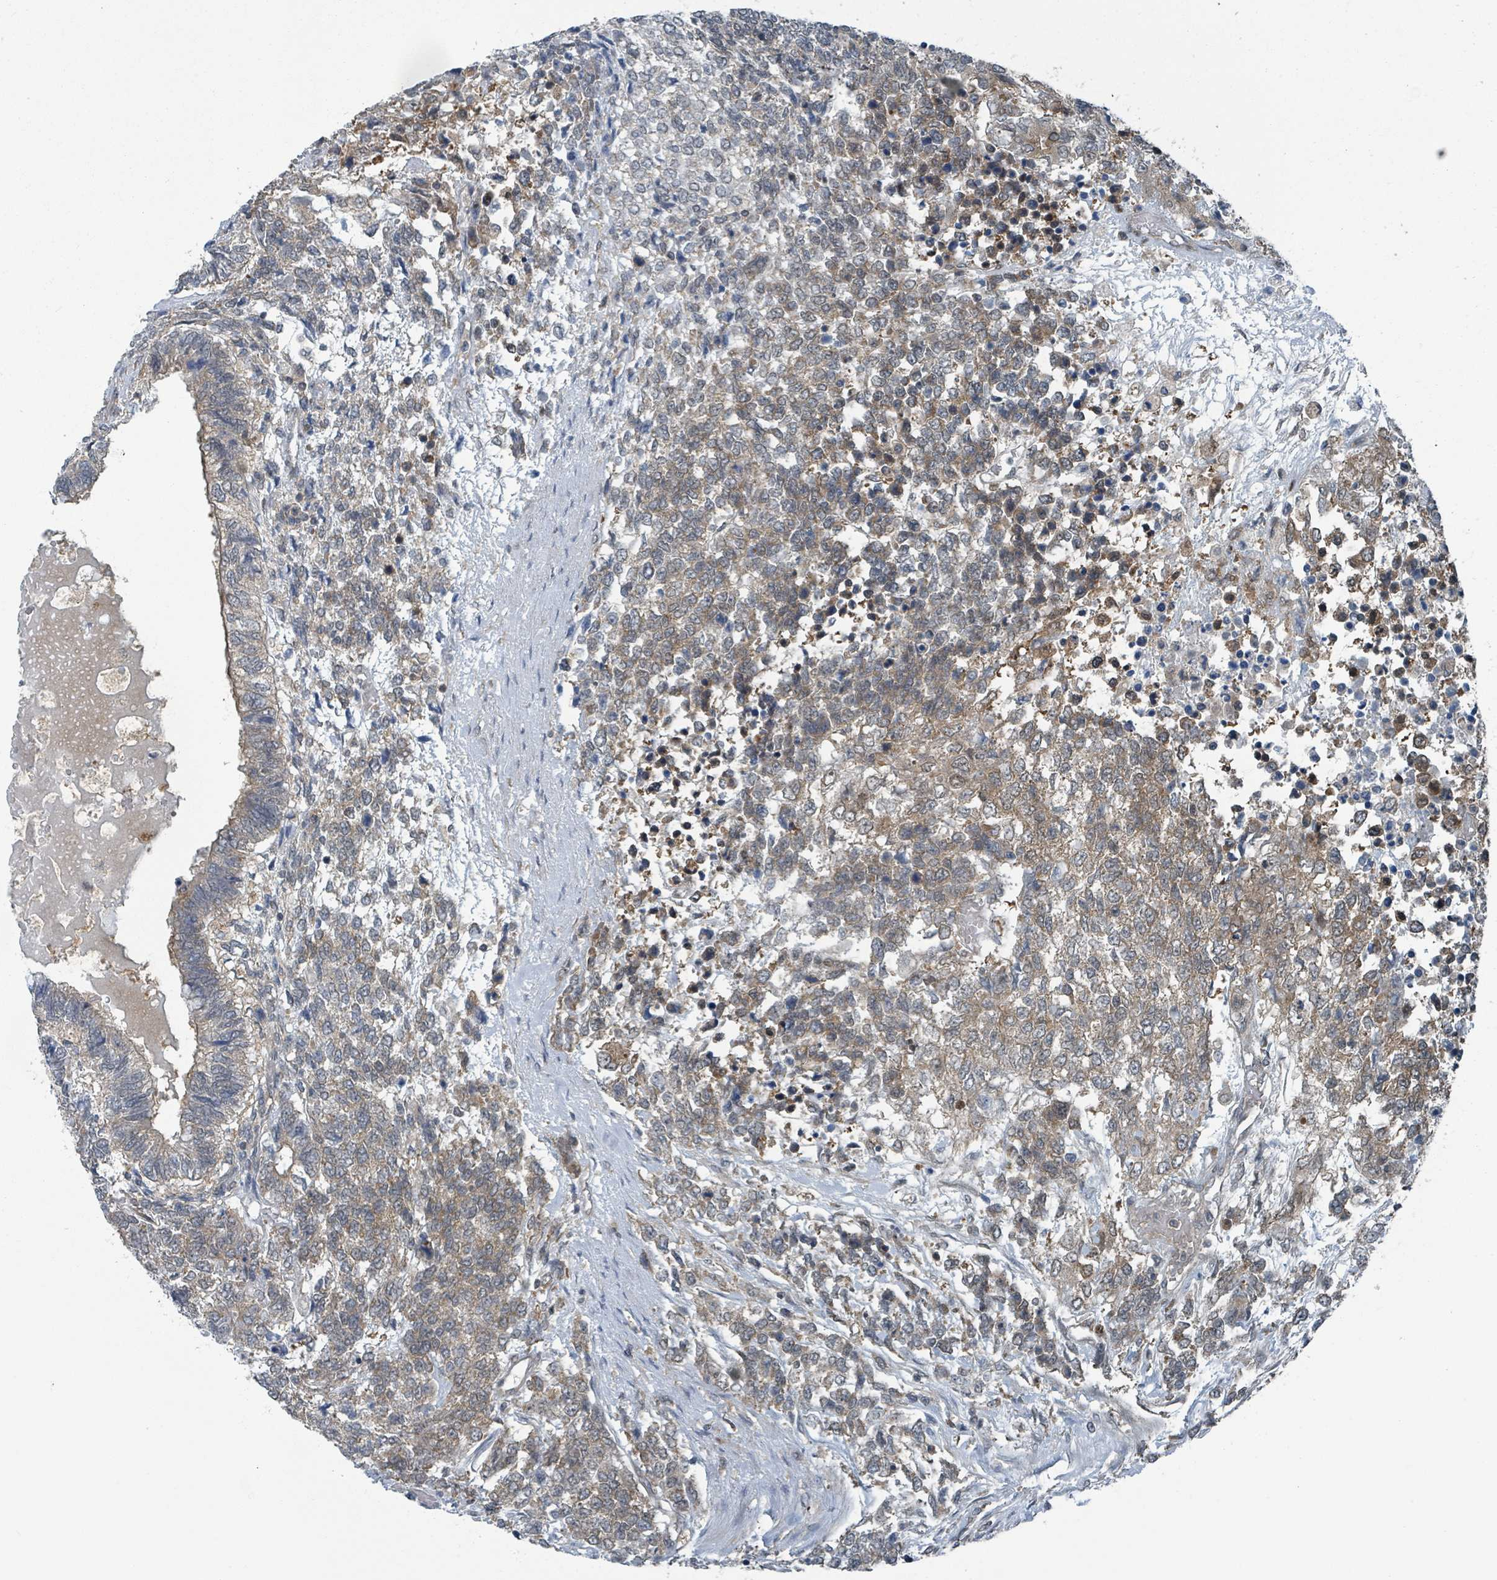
{"staining": {"intensity": "moderate", "quantity": "25%-75%", "location": "cytoplasmic/membranous"}, "tissue": "testis cancer", "cell_type": "Tumor cells", "image_type": "cancer", "snomed": [{"axis": "morphology", "description": "Carcinoma, Embryonal, NOS"}, {"axis": "topography", "description": "Testis"}], "caption": "Protein analysis of embryonal carcinoma (testis) tissue displays moderate cytoplasmic/membranous staining in about 25%-75% of tumor cells.", "gene": "GOLGA7", "patient": {"sex": "male", "age": 23}}